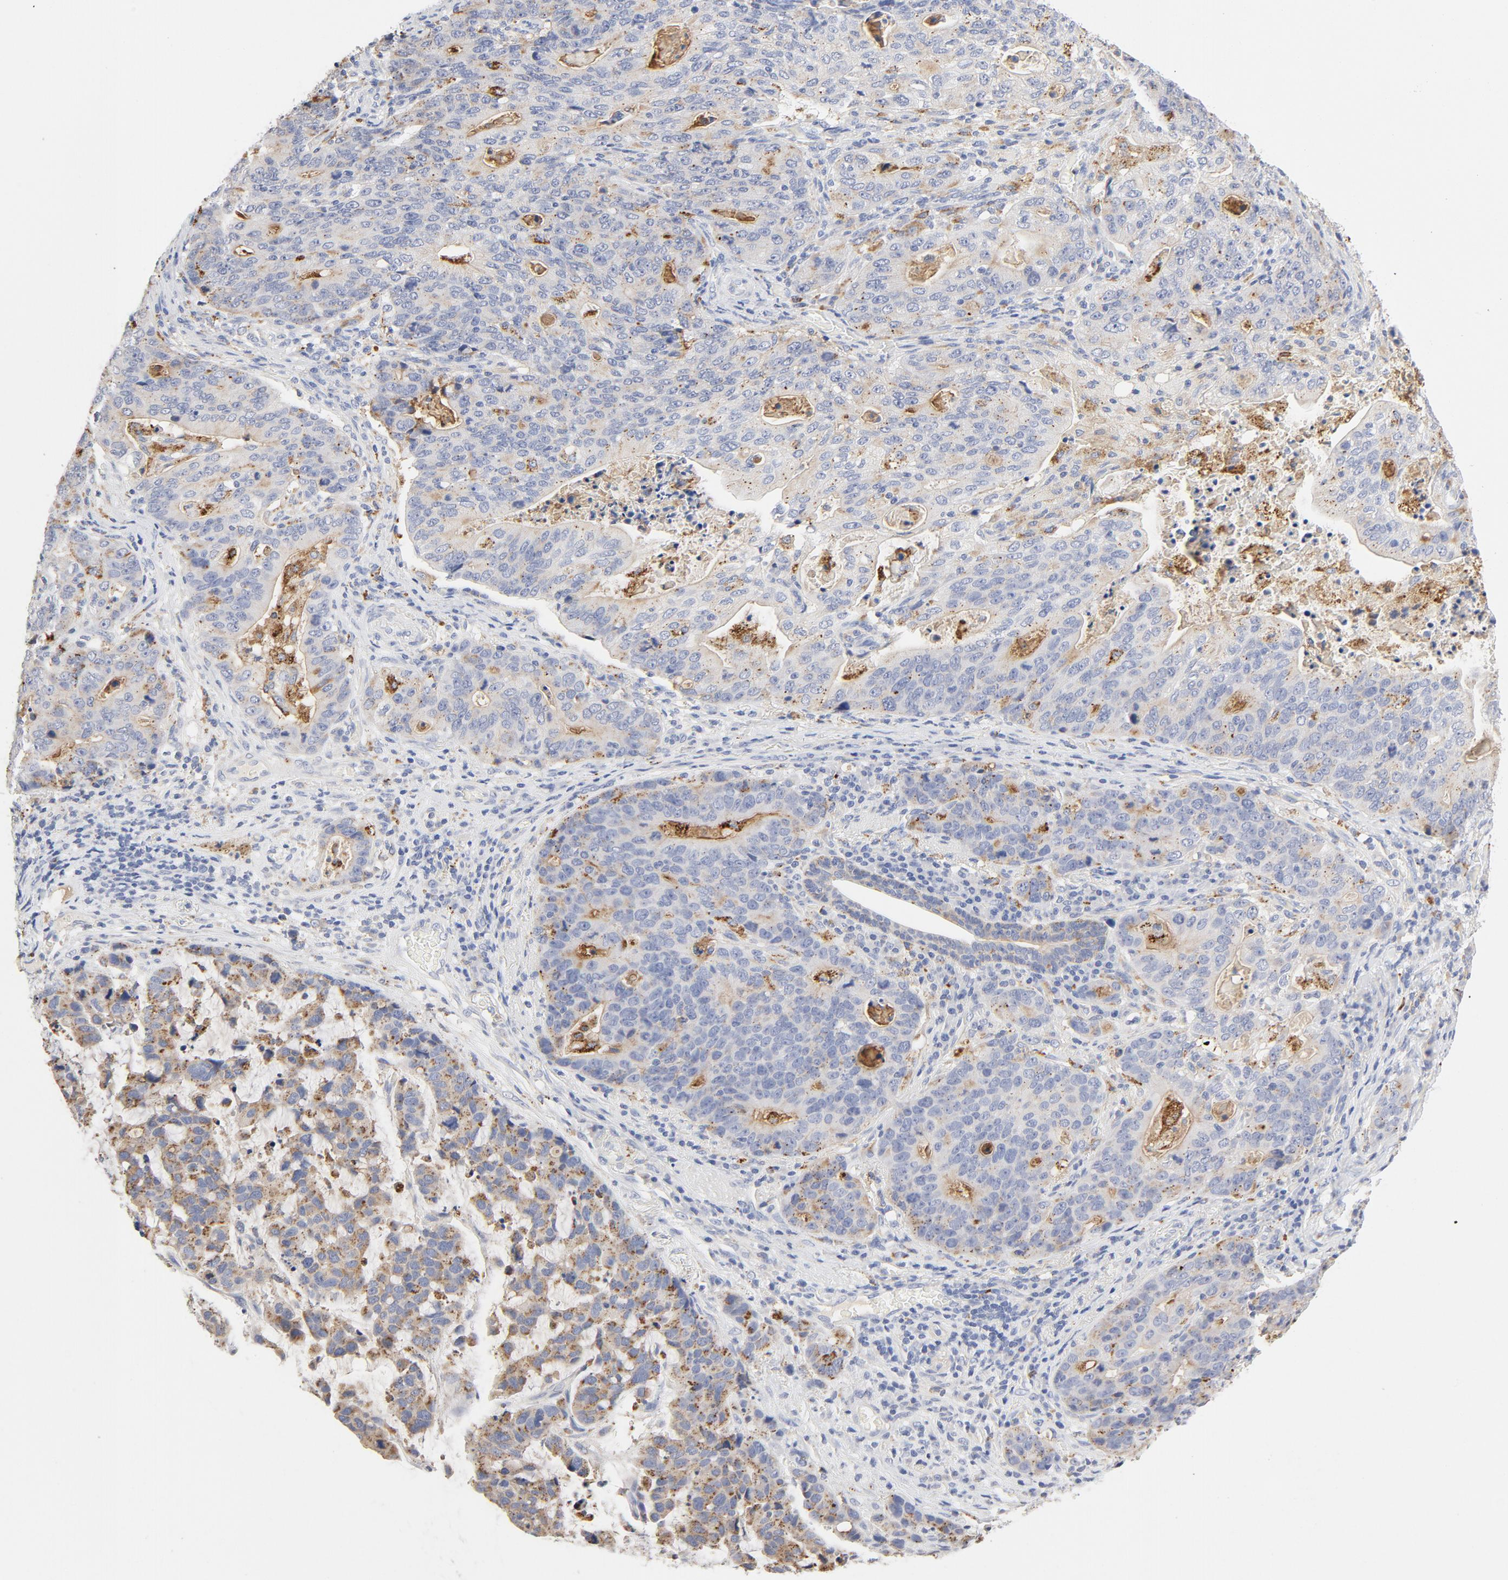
{"staining": {"intensity": "moderate", "quantity": "25%-75%", "location": "cytoplasmic/membranous"}, "tissue": "stomach cancer", "cell_type": "Tumor cells", "image_type": "cancer", "snomed": [{"axis": "morphology", "description": "Adenocarcinoma, NOS"}, {"axis": "topography", "description": "Esophagus"}, {"axis": "topography", "description": "Stomach"}], "caption": "This image exhibits adenocarcinoma (stomach) stained with immunohistochemistry (IHC) to label a protein in brown. The cytoplasmic/membranous of tumor cells show moderate positivity for the protein. Nuclei are counter-stained blue.", "gene": "MAGEB17", "patient": {"sex": "male", "age": 74}}